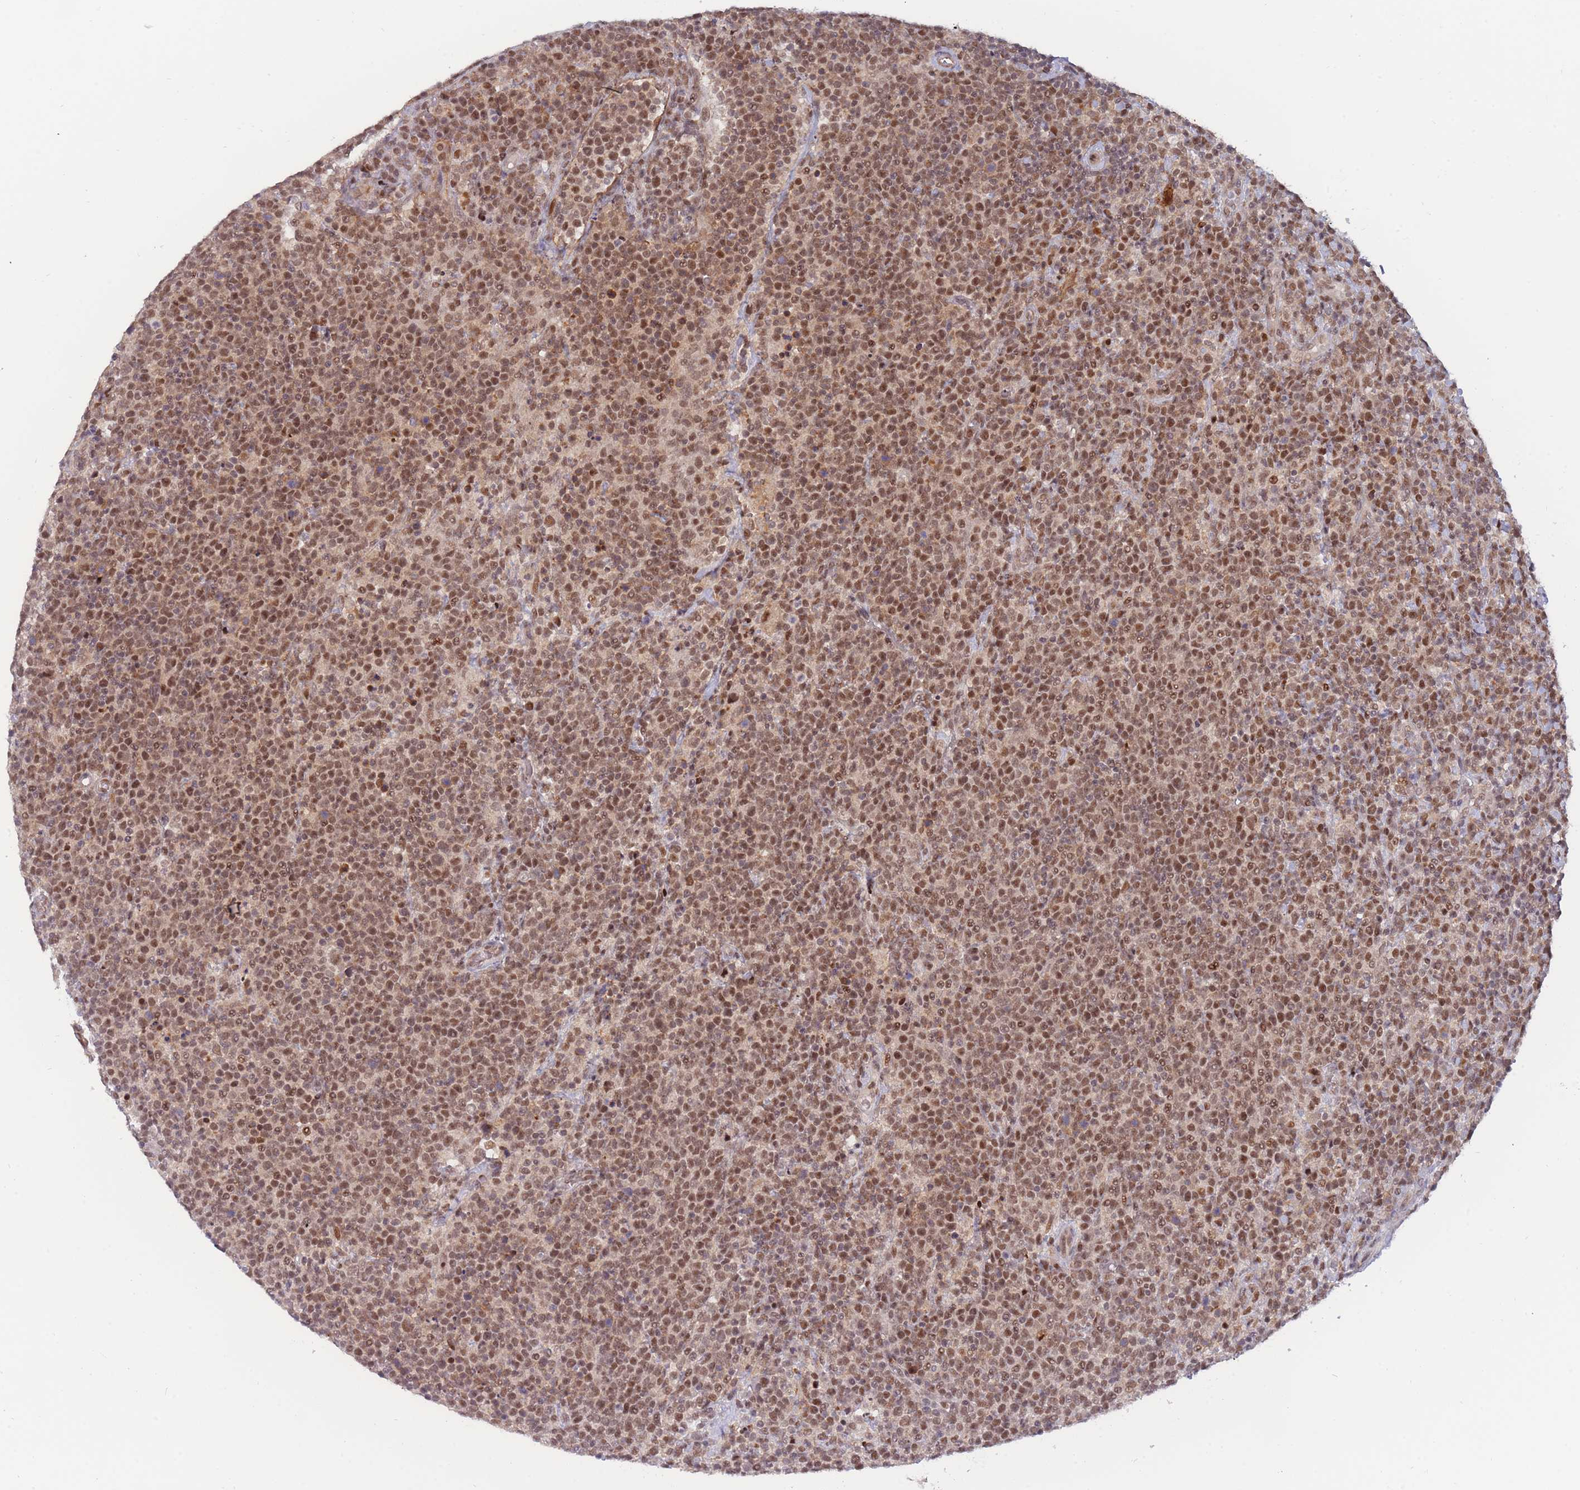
{"staining": {"intensity": "moderate", "quantity": ">75%", "location": "cytoplasmic/membranous,nuclear"}, "tissue": "lymphoma", "cell_type": "Tumor cells", "image_type": "cancer", "snomed": [{"axis": "morphology", "description": "Malignant lymphoma, non-Hodgkin's type, High grade"}, {"axis": "topography", "description": "Lymph node"}], "caption": "This is a histology image of IHC staining of malignant lymphoma, non-Hodgkin's type (high-grade), which shows moderate staining in the cytoplasmic/membranous and nuclear of tumor cells.", "gene": "BOD1L1", "patient": {"sex": "male", "age": 61}}